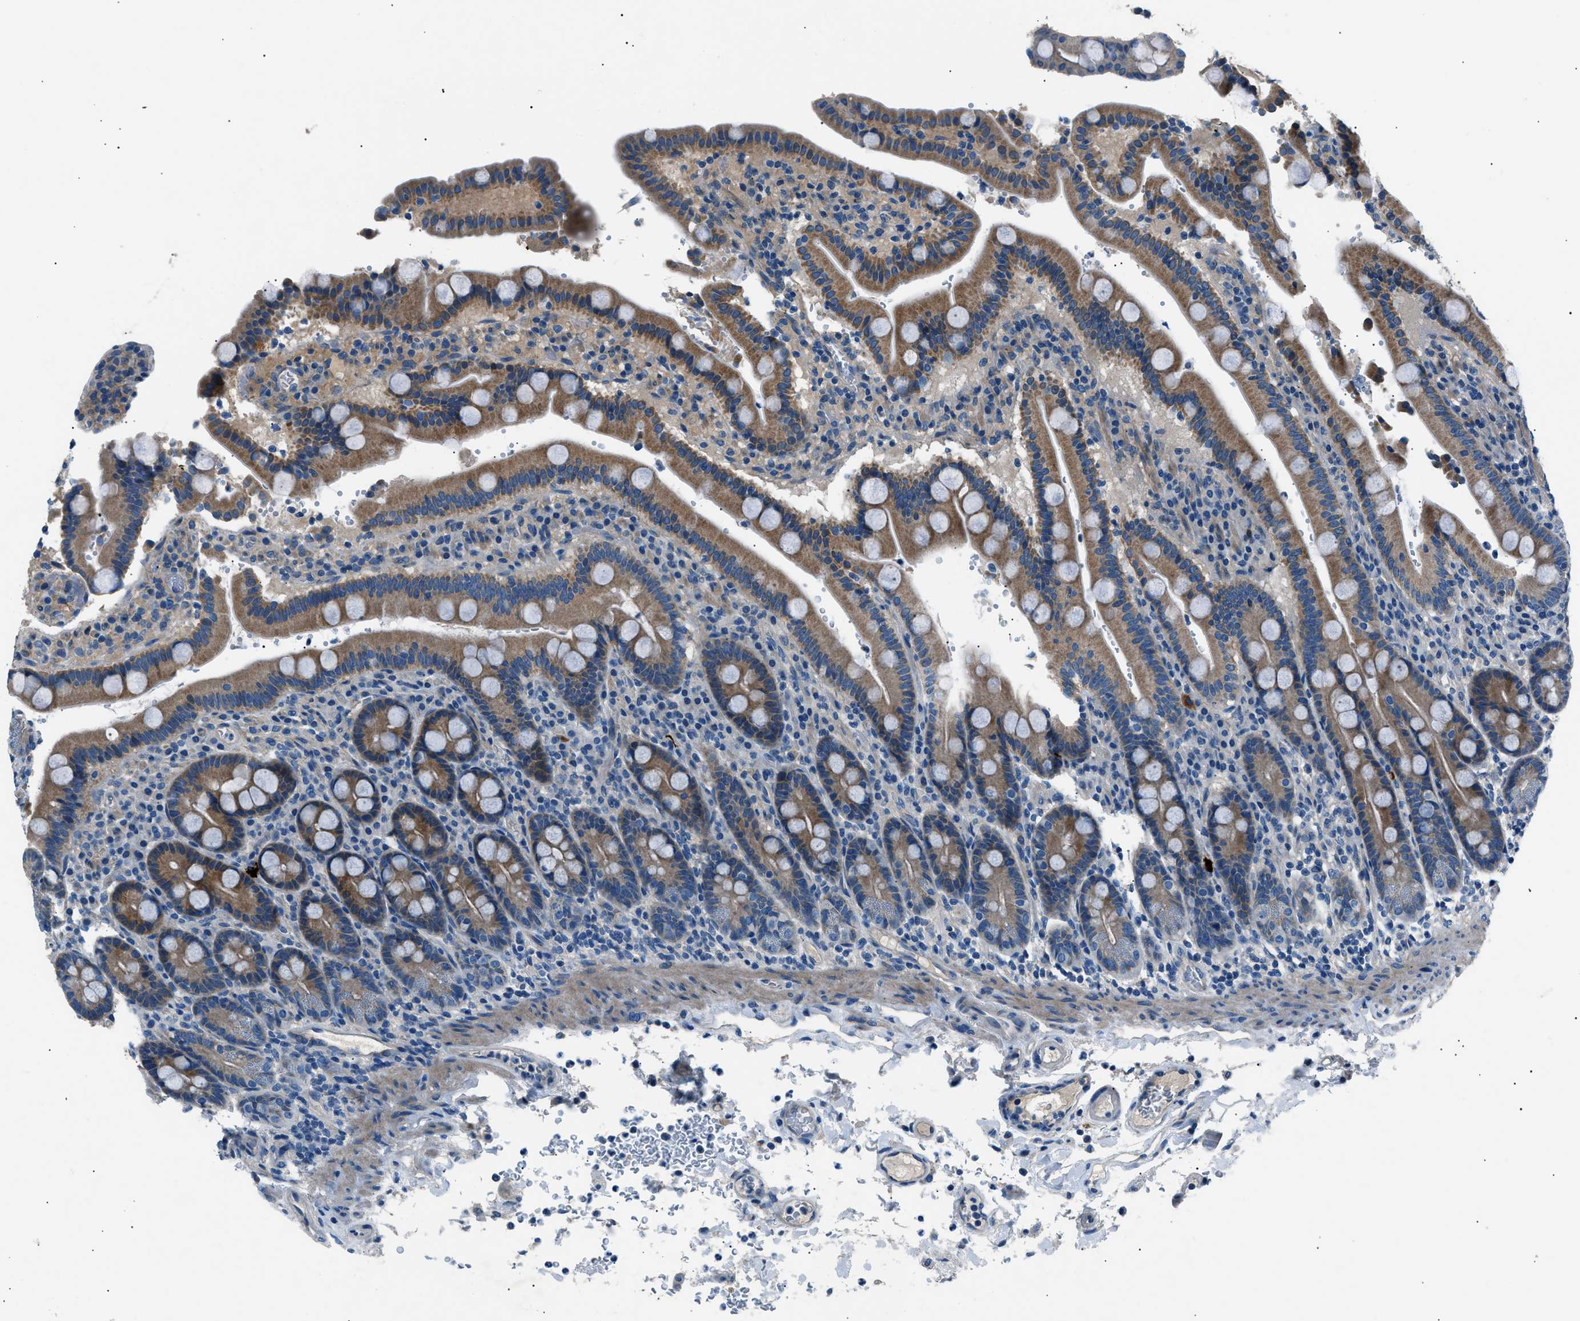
{"staining": {"intensity": "moderate", "quantity": "25%-75%", "location": "cytoplasmic/membranous"}, "tissue": "duodenum", "cell_type": "Glandular cells", "image_type": "normal", "snomed": [{"axis": "morphology", "description": "Normal tissue, NOS"}, {"axis": "topography", "description": "Small intestine, NOS"}], "caption": "This image shows unremarkable duodenum stained with immunohistochemistry to label a protein in brown. The cytoplasmic/membranous of glandular cells show moderate positivity for the protein. Nuclei are counter-stained blue.", "gene": "LRRC37B", "patient": {"sex": "female", "age": 71}}